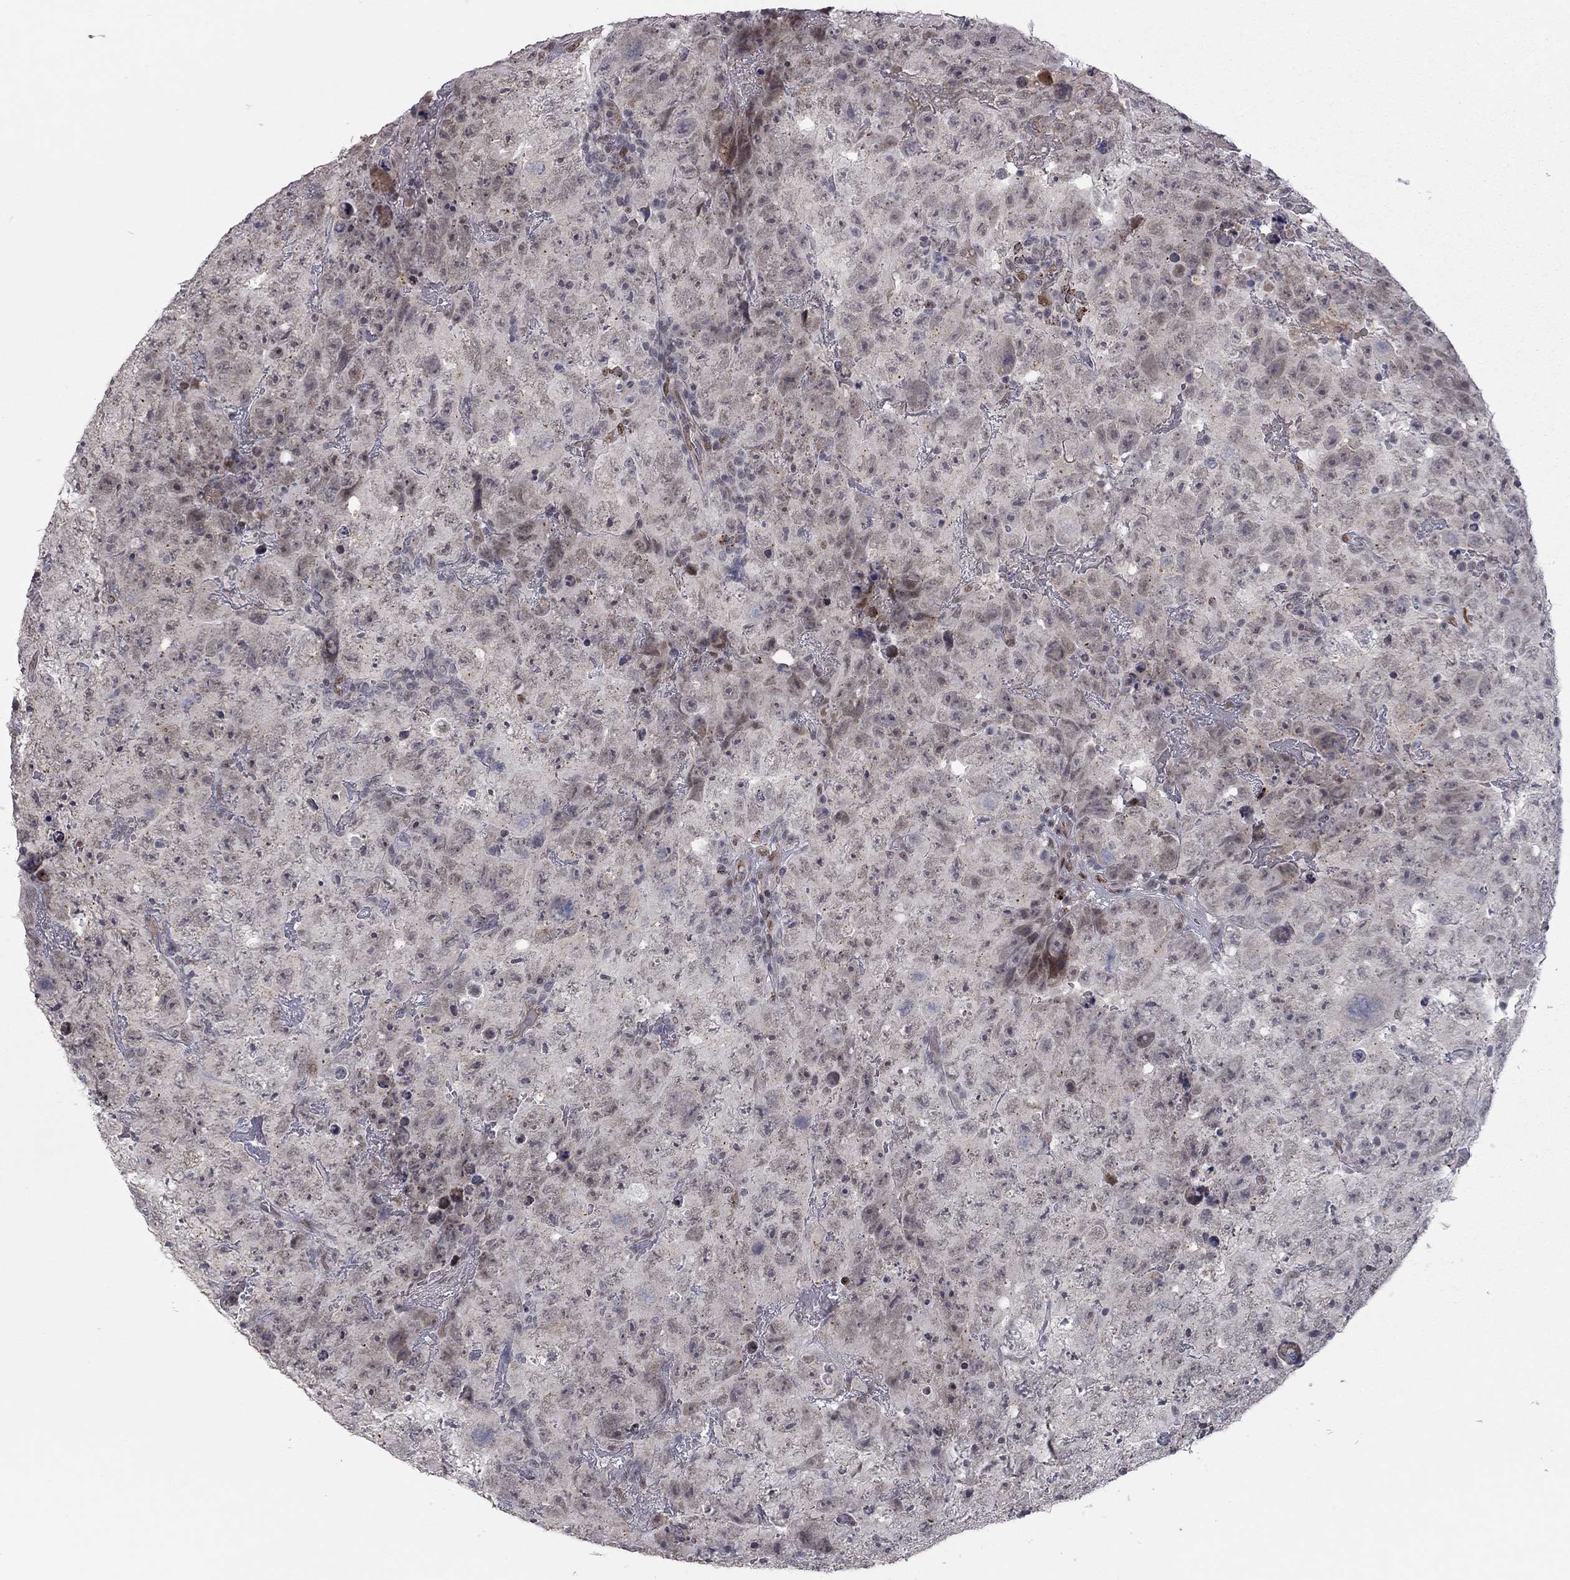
{"staining": {"intensity": "negative", "quantity": "none", "location": "none"}, "tissue": "testis cancer", "cell_type": "Tumor cells", "image_type": "cancer", "snomed": [{"axis": "morphology", "description": "Carcinoma, Embryonal, NOS"}, {"axis": "topography", "description": "Testis"}], "caption": "This image is of testis cancer (embryonal carcinoma) stained with immunohistochemistry to label a protein in brown with the nuclei are counter-stained blue. There is no expression in tumor cells.", "gene": "MC3R", "patient": {"sex": "male", "age": 24}}